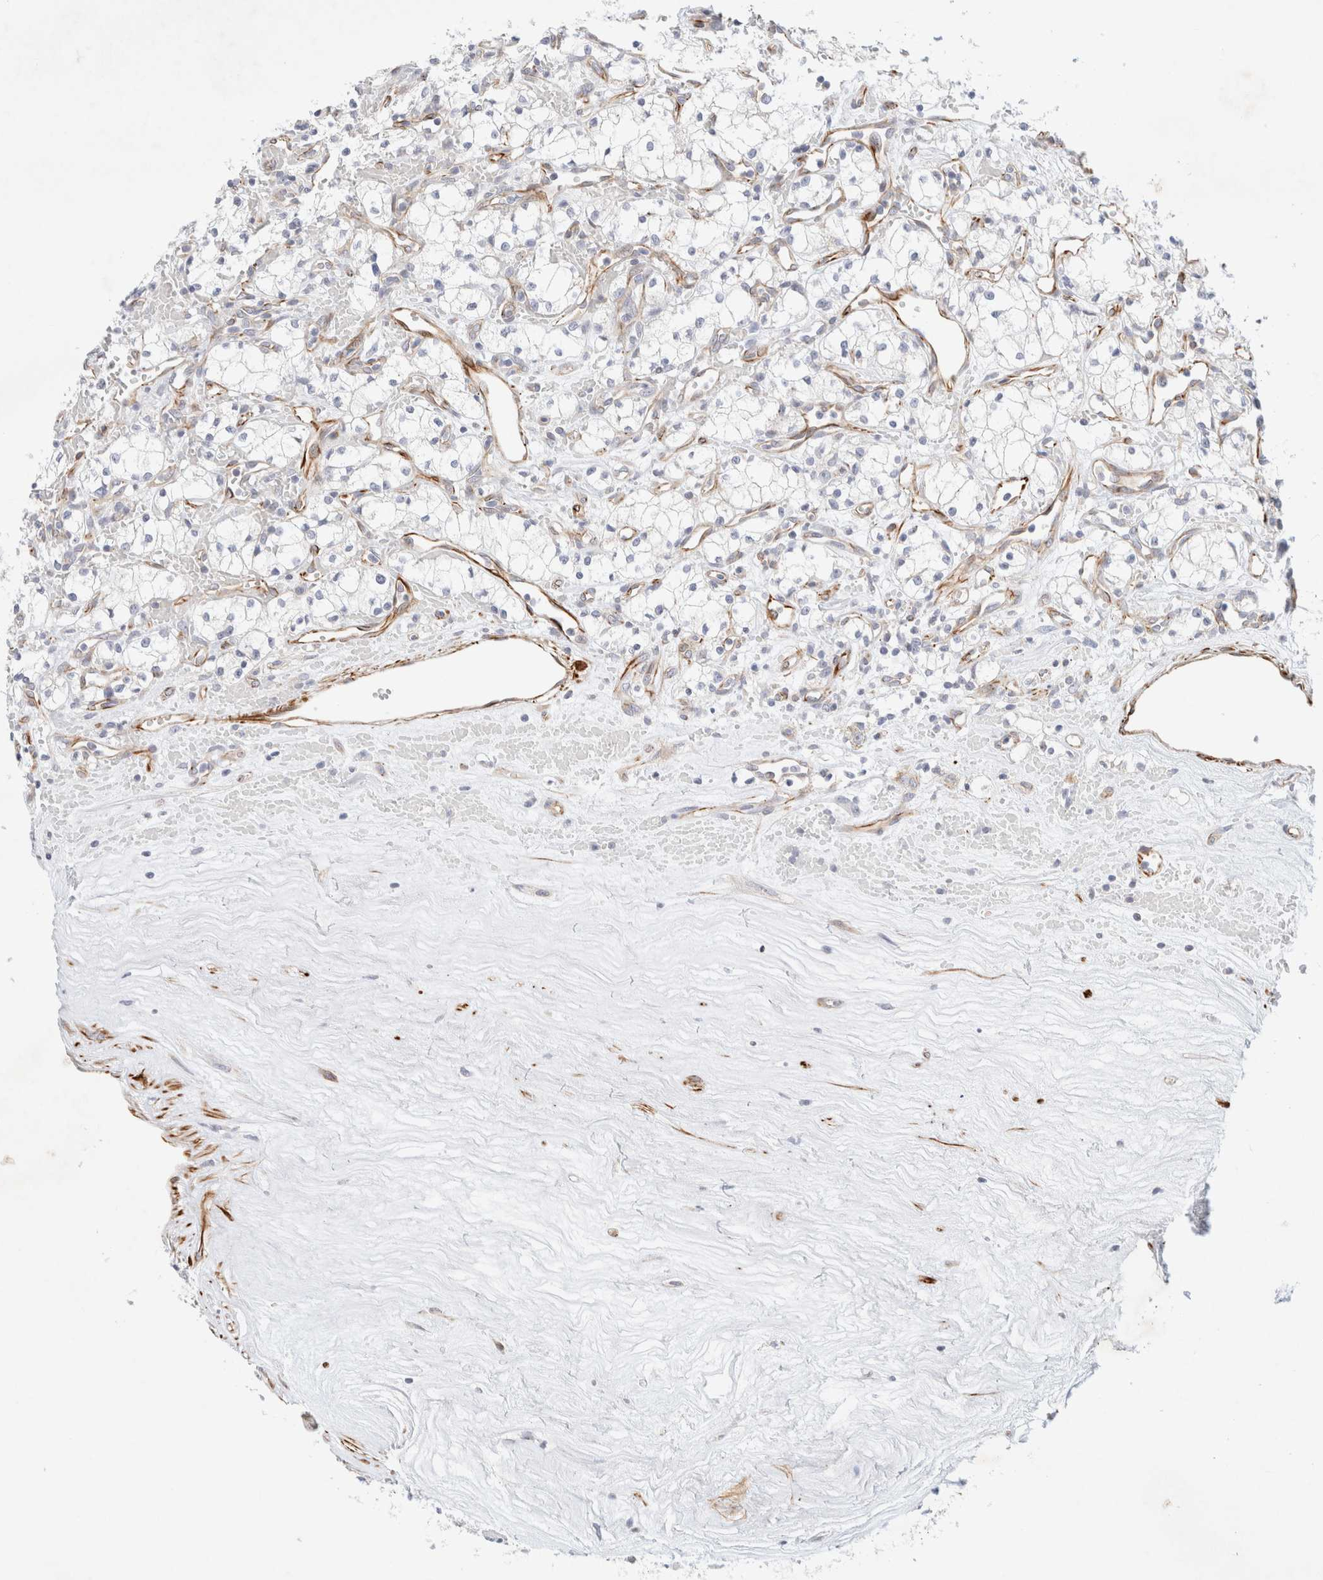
{"staining": {"intensity": "negative", "quantity": "none", "location": "none"}, "tissue": "renal cancer", "cell_type": "Tumor cells", "image_type": "cancer", "snomed": [{"axis": "morphology", "description": "Adenocarcinoma, NOS"}, {"axis": "topography", "description": "Kidney"}], "caption": "Tumor cells are negative for brown protein staining in renal adenocarcinoma.", "gene": "SLC25A48", "patient": {"sex": "male", "age": 59}}